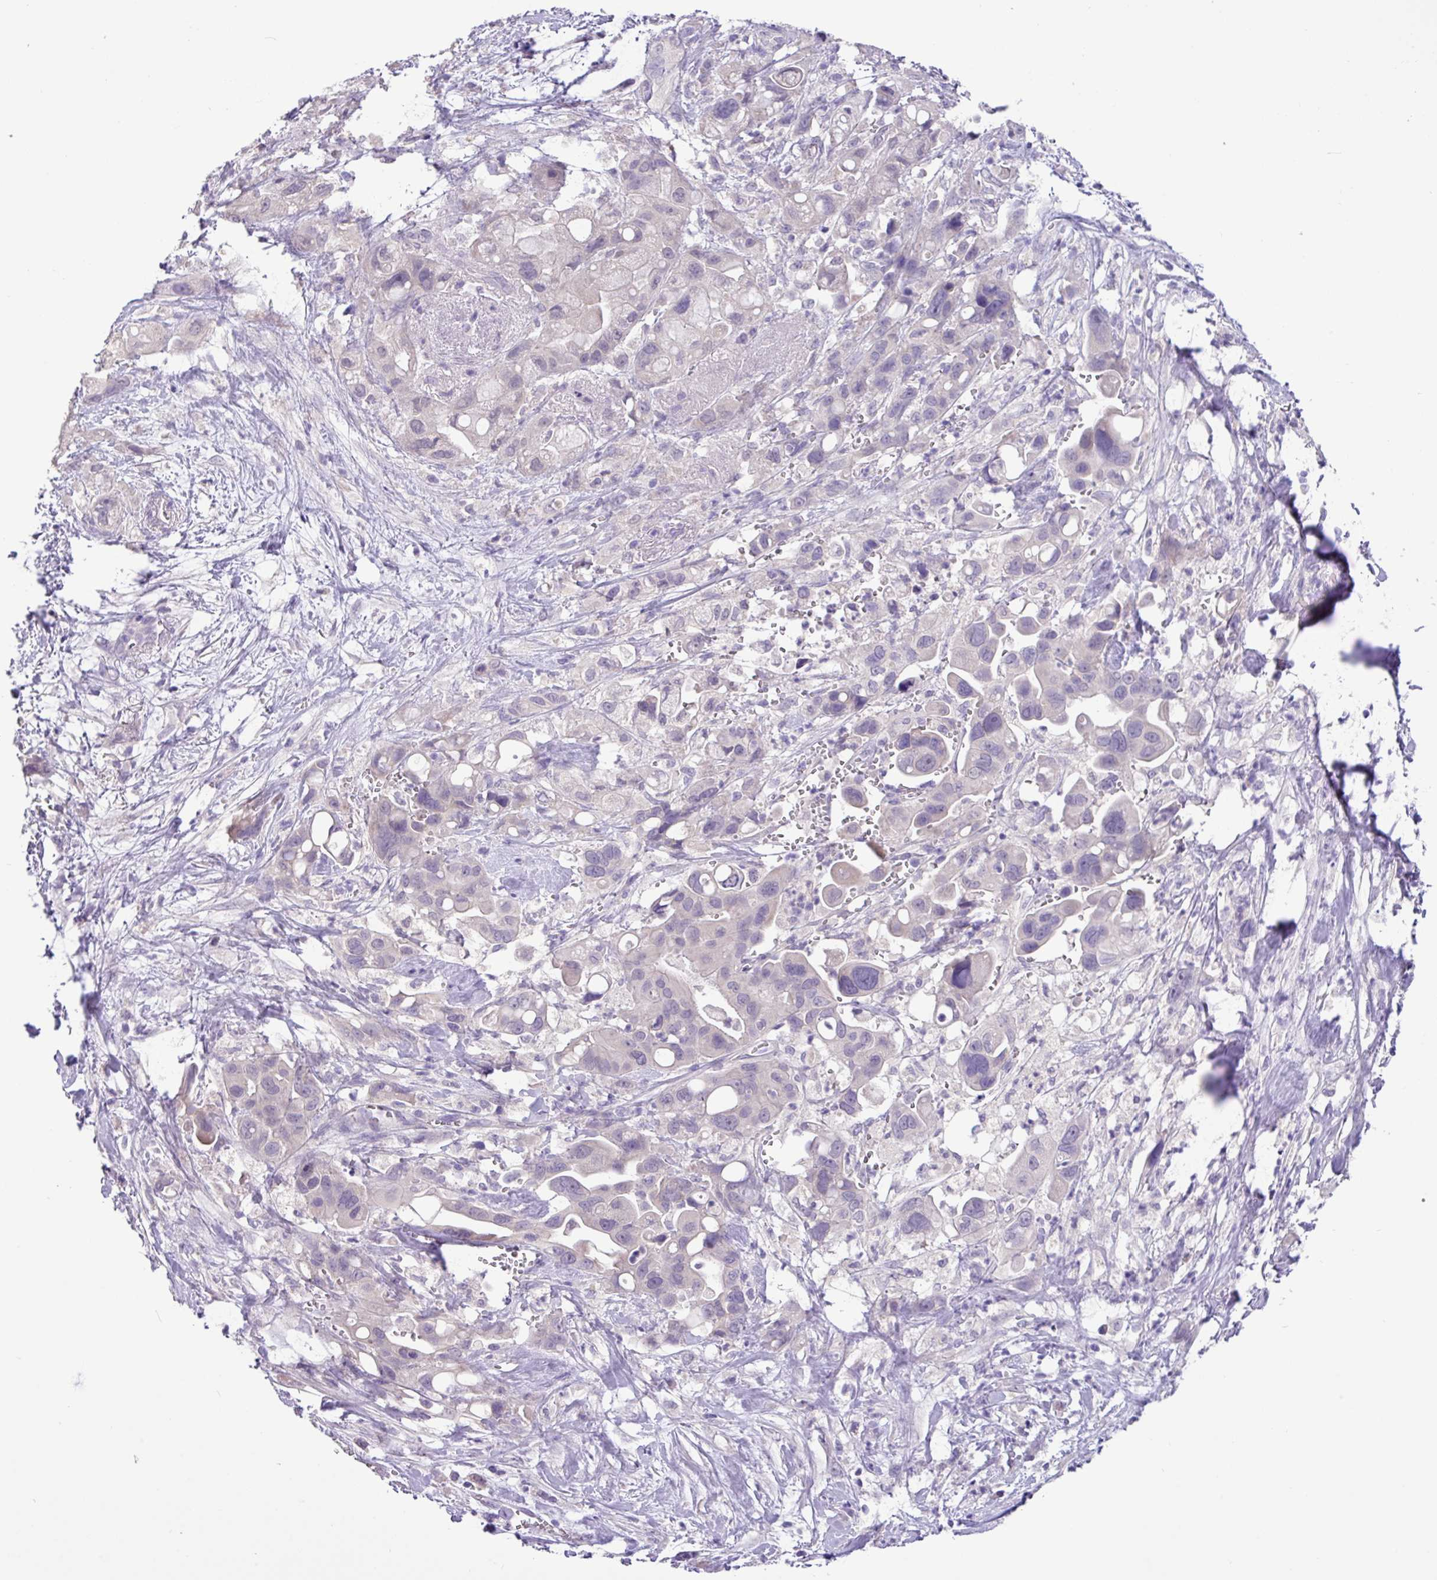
{"staining": {"intensity": "negative", "quantity": "none", "location": "none"}, "tissue": "pancreatic cancer", "cell_type": "Tumor cells", "image_type": "cancer", "snomed": [{"axis": "morphology", "description": "Adenocarcinoma, NOS"}, {"axis": "topography", "description": "Pancreas"}], "caption": "The image demonstrates no significant staining in tumor cells of adenocarcinoma (pancreatic).", "gene": "PAX8", "patient": {"sex": "male", "age": 68}}